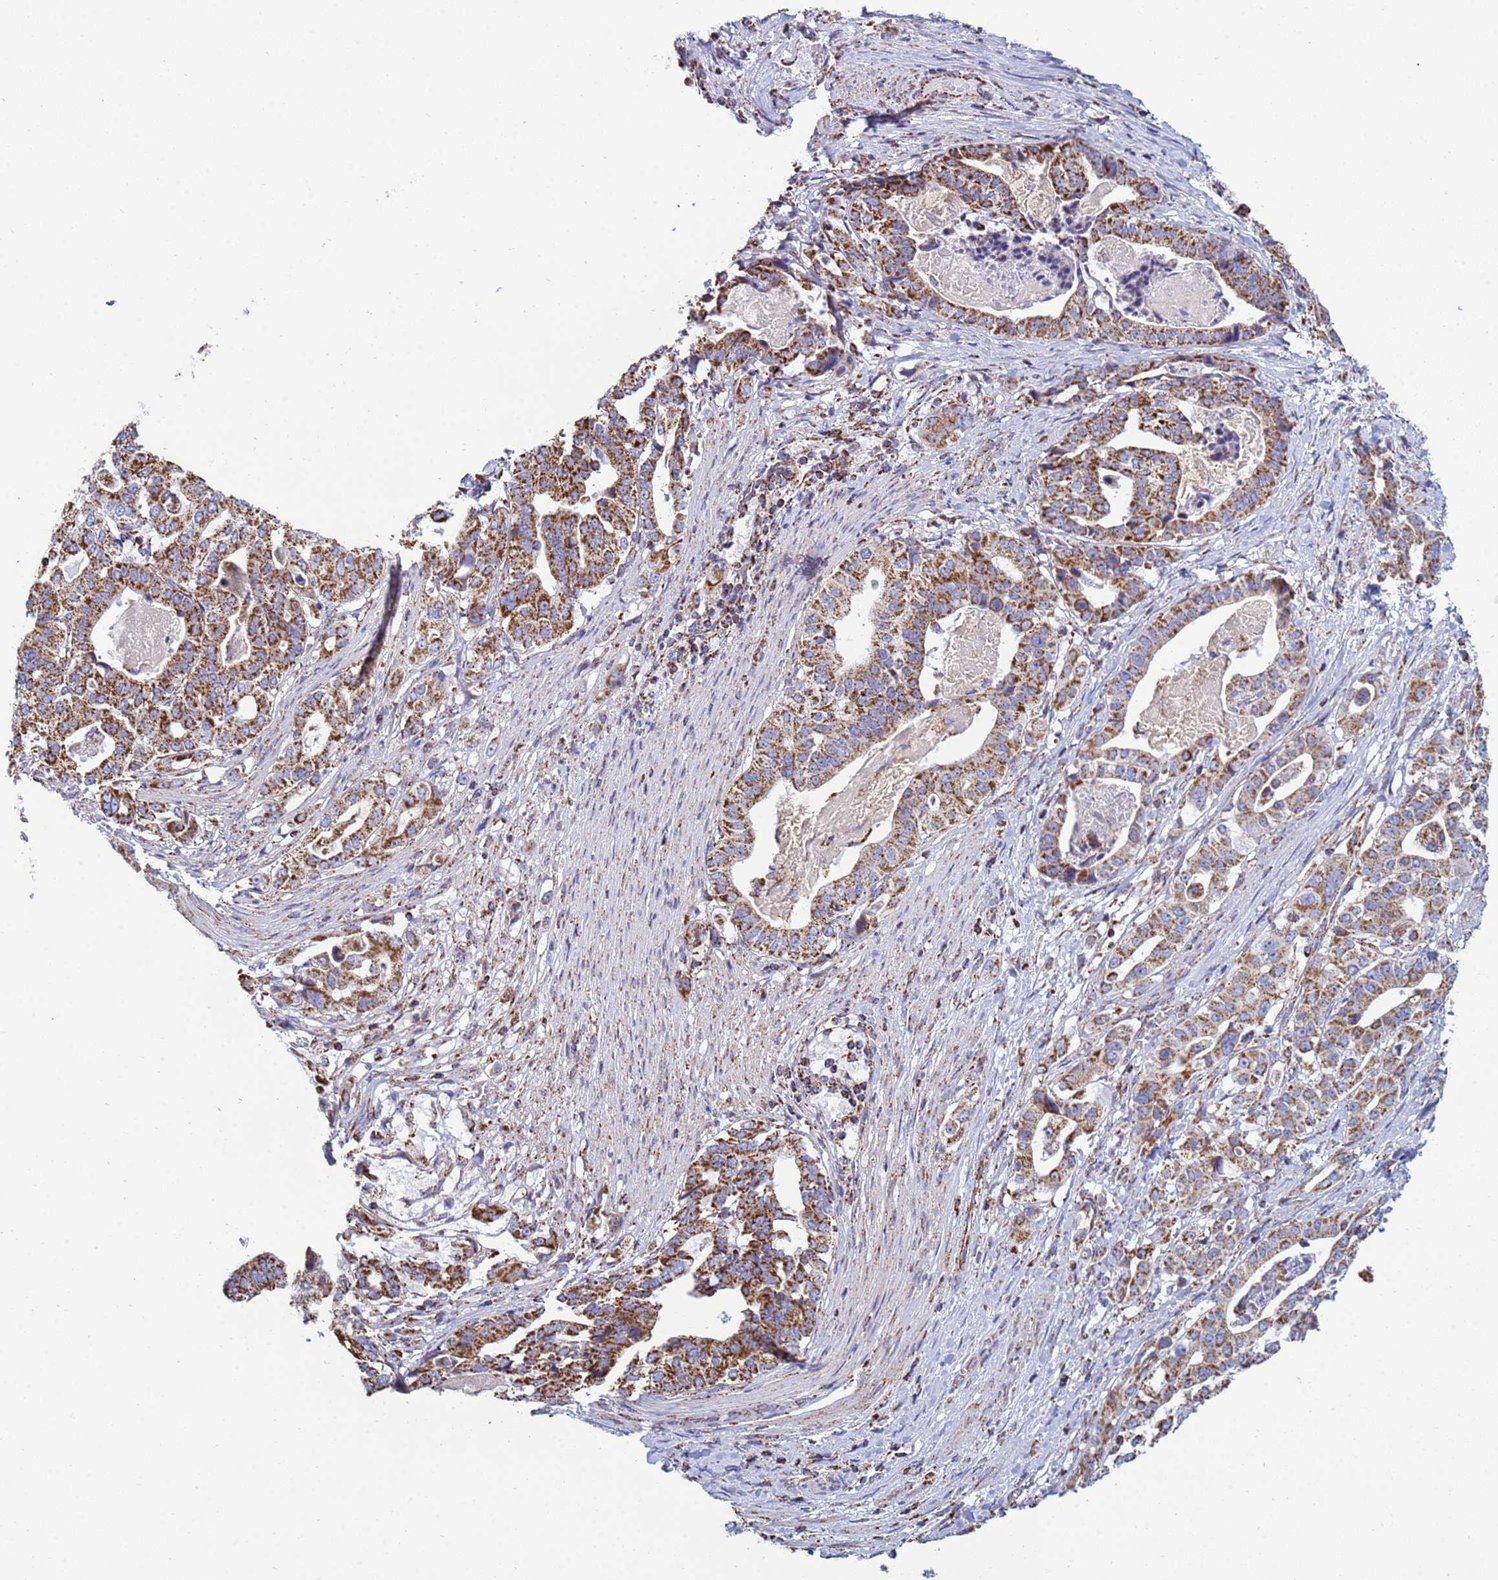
{"staining": {"intensity": "strong", "quantity": ">75%", "location": "cytoplasmic/membranous"}, "tissue": "stomach cancer", "cell_type": "Tumor cells", "image_type": "cancer", "snomed": [{"axis": "morphology", "description": "Adenocarcinoma, NOS"}, {"axis": "topography", "description": "Stomach"}], "caption": "IHC staining of adenocarcinoma (stomach), which exhibits high levels of strong cytoplasmic/membranous positivity in approximately >75% of tumor cells indicating strong cytoplasmic/membranous protein staining. The staining was performed using DAB (brown) for protein detection and nuclei were counterstained in hematoxylin (blue).", "gene": "COQ4", "patient": {"sex": "male", "age": 48}}